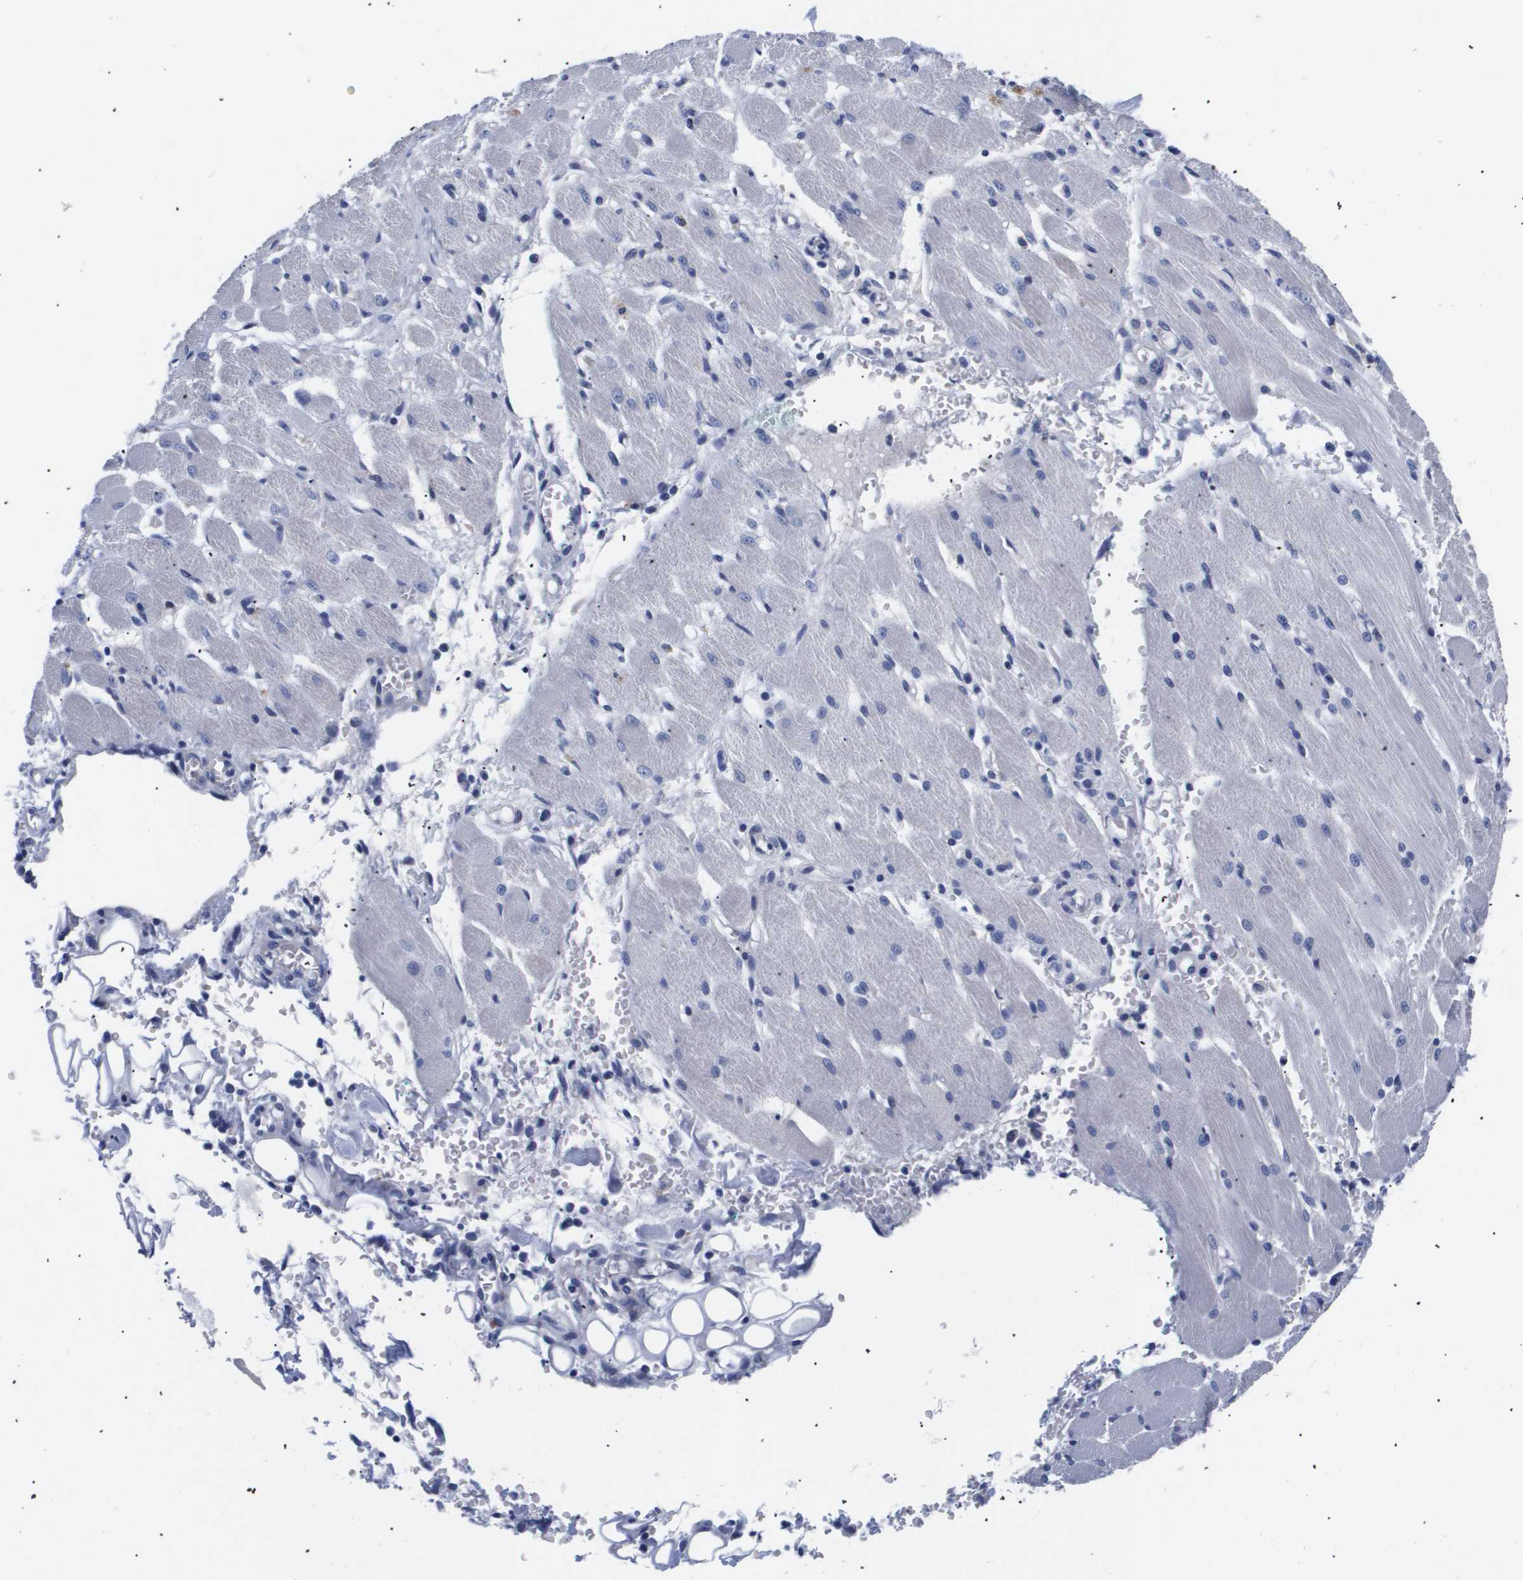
{"staining": {"intensity": "negative", "quantity": "none", "location": "none"}, "tissue": "adipose tissue", "cell_type": "Adipocytes", "image_type": "normal", "snomed": [{"axis": "morphology", "description": "Squamous cell carcinoma, NOS"}, {"axis": "topography", "description": "Oral tissue"}, {"axis": "topography", "description": "Head-Neck"}], "caption": "IHC of unremarkable human adipose tissue demonstrates no expression in adipocytes.", "gene": "ATP6V0A4", "patient": {"sex": "female", "age": 50}}